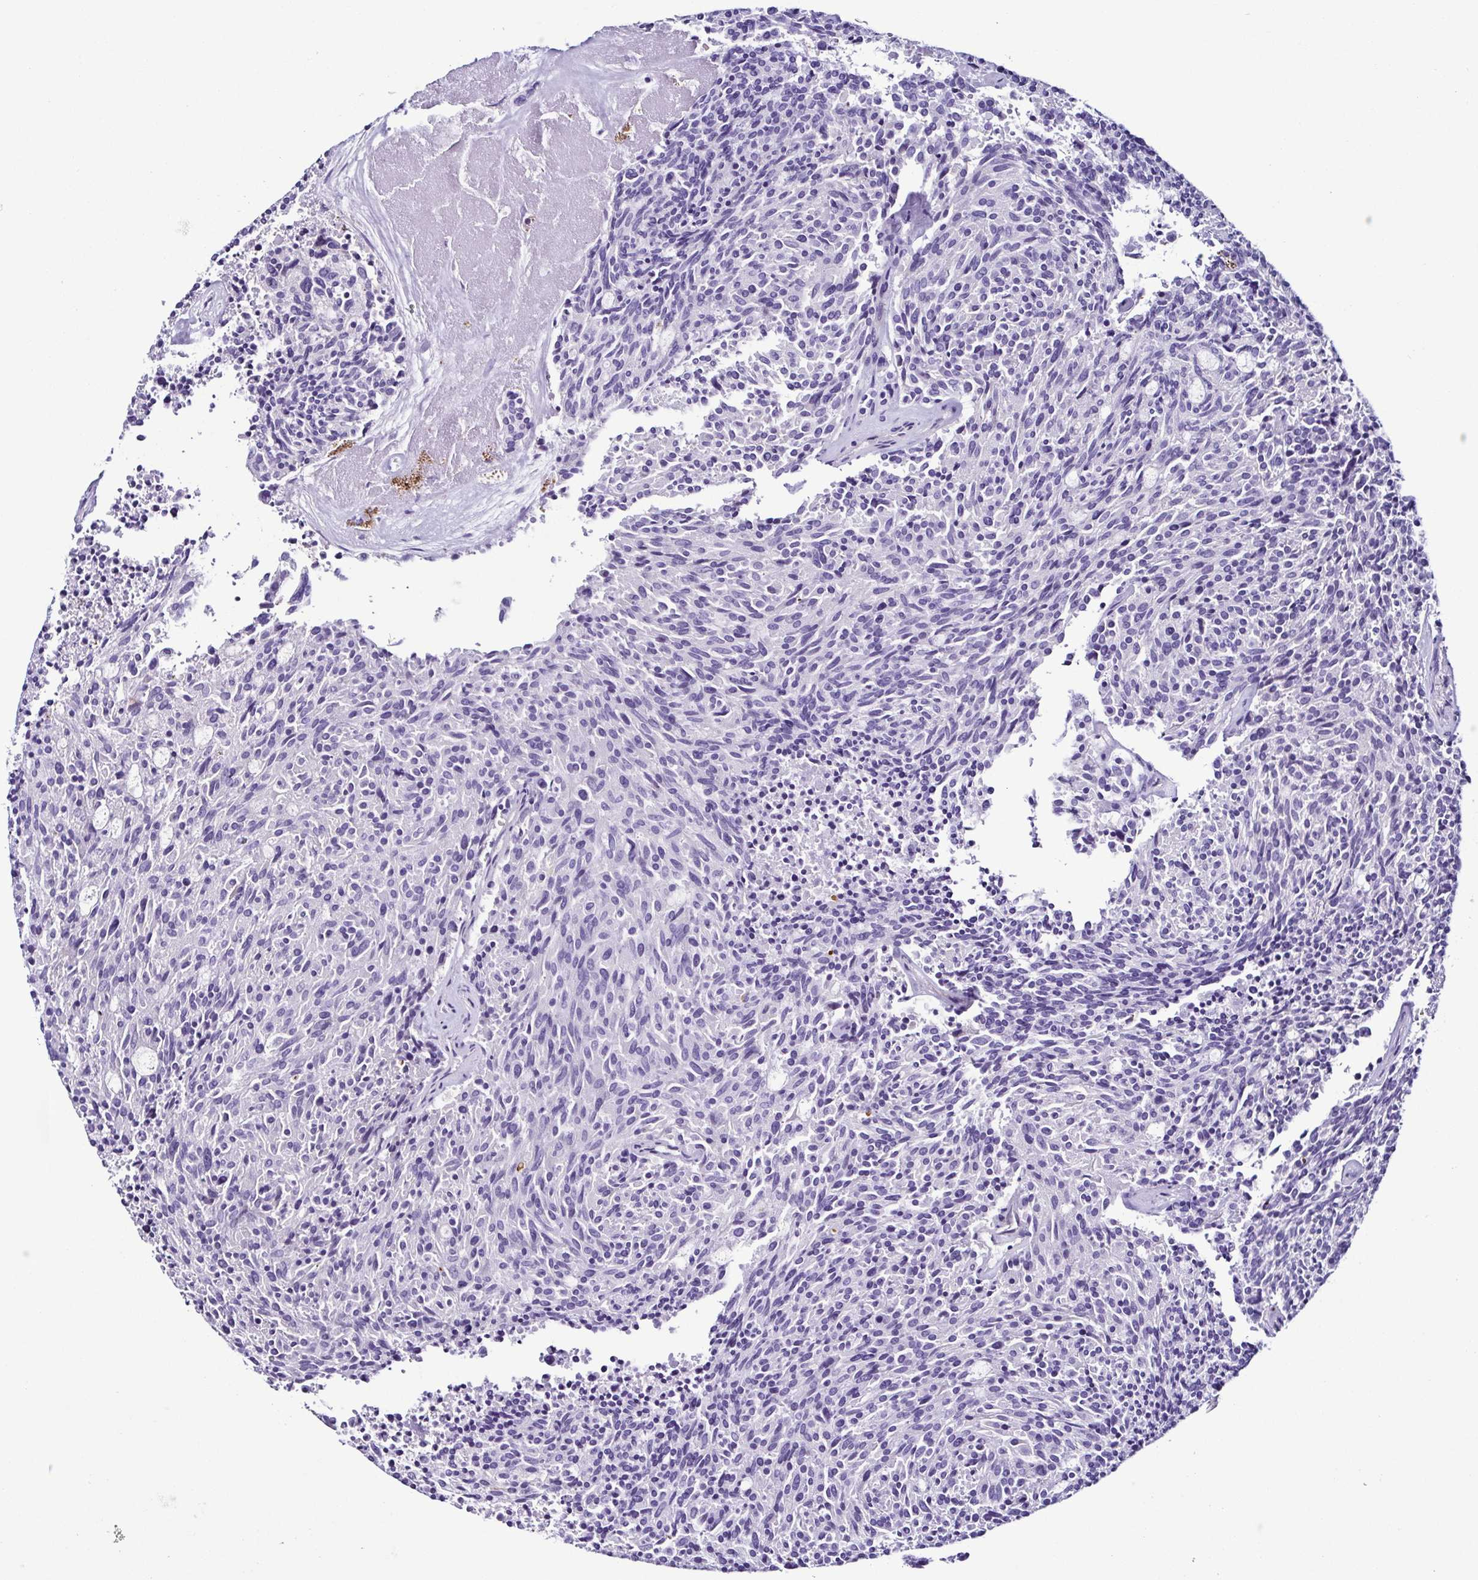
{"staining": {"intensity": "negative", "quantity": "none", "location": "none"}, "tissue": "carcinoid", "cell_type": "Tumor cells", "image_type": "cancer", "snomed": [{"axis": "morphology", "description": "Carcinoid, malignant, NOS"}, {"axis": "topography", "description": "Pancreas"}], "caption": "The photomicrograph shows no staining of tumor cells in carcinoid (malignant).", "gene": "SRL", "patient": {"sex": "female", "age": 54}}